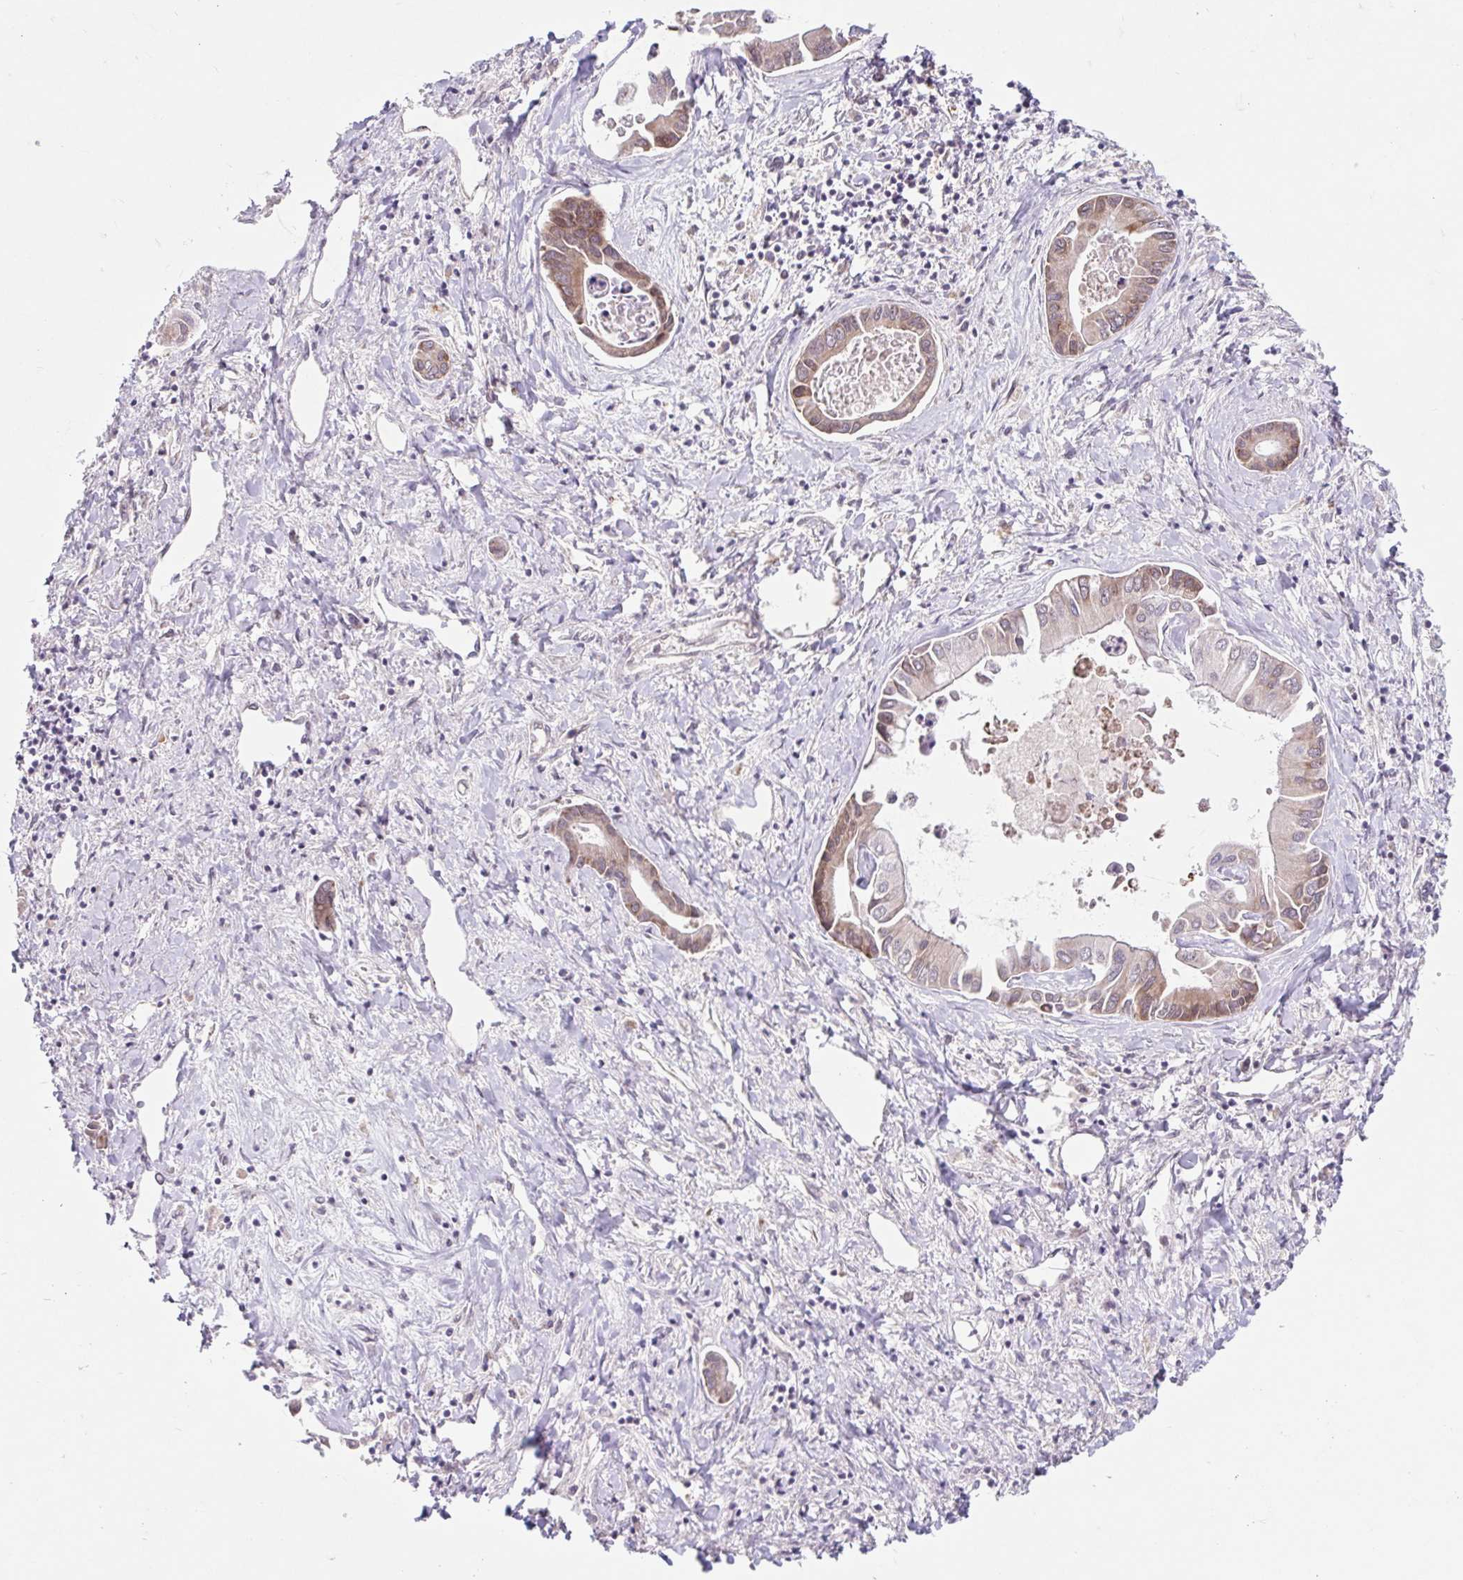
{"staining": {"intensity": "weak", "quantity": "25%-75%", "location": "cytoplasmic/membranous,nuclear"}, "tissue": "liver cancer", "cell_type": "Tumor cells", "image_type": "cancer", "snomed": [{"axis": "morphology", "description": "Cholangiocarcinoma"}, {"axis": "topography", "description": "Liver"}], "caption": "IHC staining of cholangiocarcinoma (liver), which shows low levels of weak cytoplasmic/membranous and nuclear positivity in about 25%-75% of tumor cells indicating weak cytoplasmic/membranous and nuclear protein positivity. The staining was performed using DAB (brown) for protein detection and nuclei were counterstained in hematoxylin (blue).", "gene": "HFE", "patient": {"sex": "male", "age": 66}}